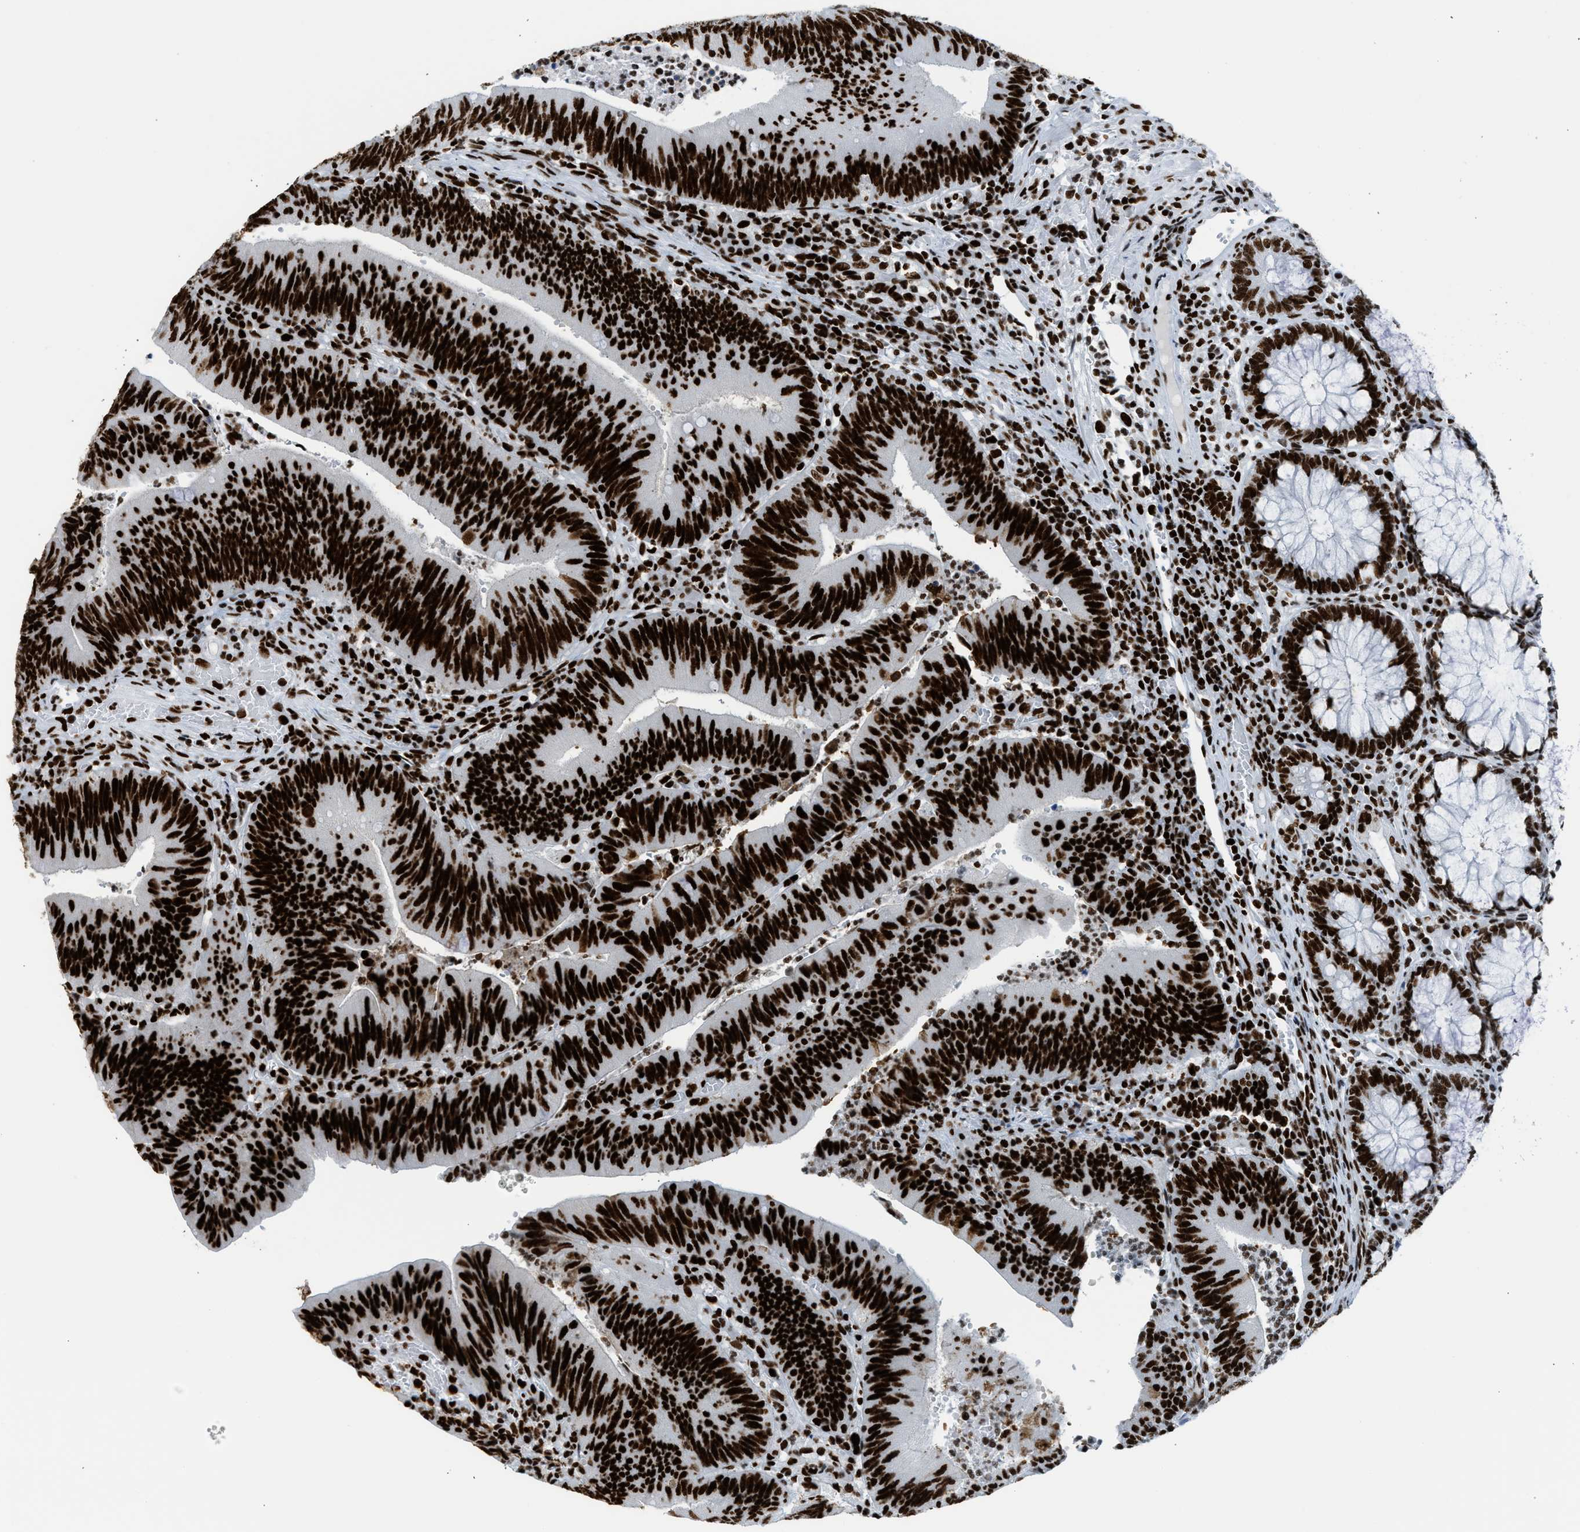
{"staining": {"intensity": "strong", "quantity": ">75%", "location": "nuclear"}, "tissue": "colorectal cancer", "cell_type": "Tumor cells", "image_type": "cancer", "snomed": [{"axis": "morphology", "description": "Normal tissue, NOS"}, {"axis": "morphology", "description": "Adenocarcinoma, NOS"}, {"axis": "topography", "description": "Rectum"}], "caption": "Brown immunohistochemical staining in colorectal cancer demonstrates strong nuclear staining in about >75% of tumor cells.", "gene": "PIF1", "patient": {"sex": "female", "age": 66}}